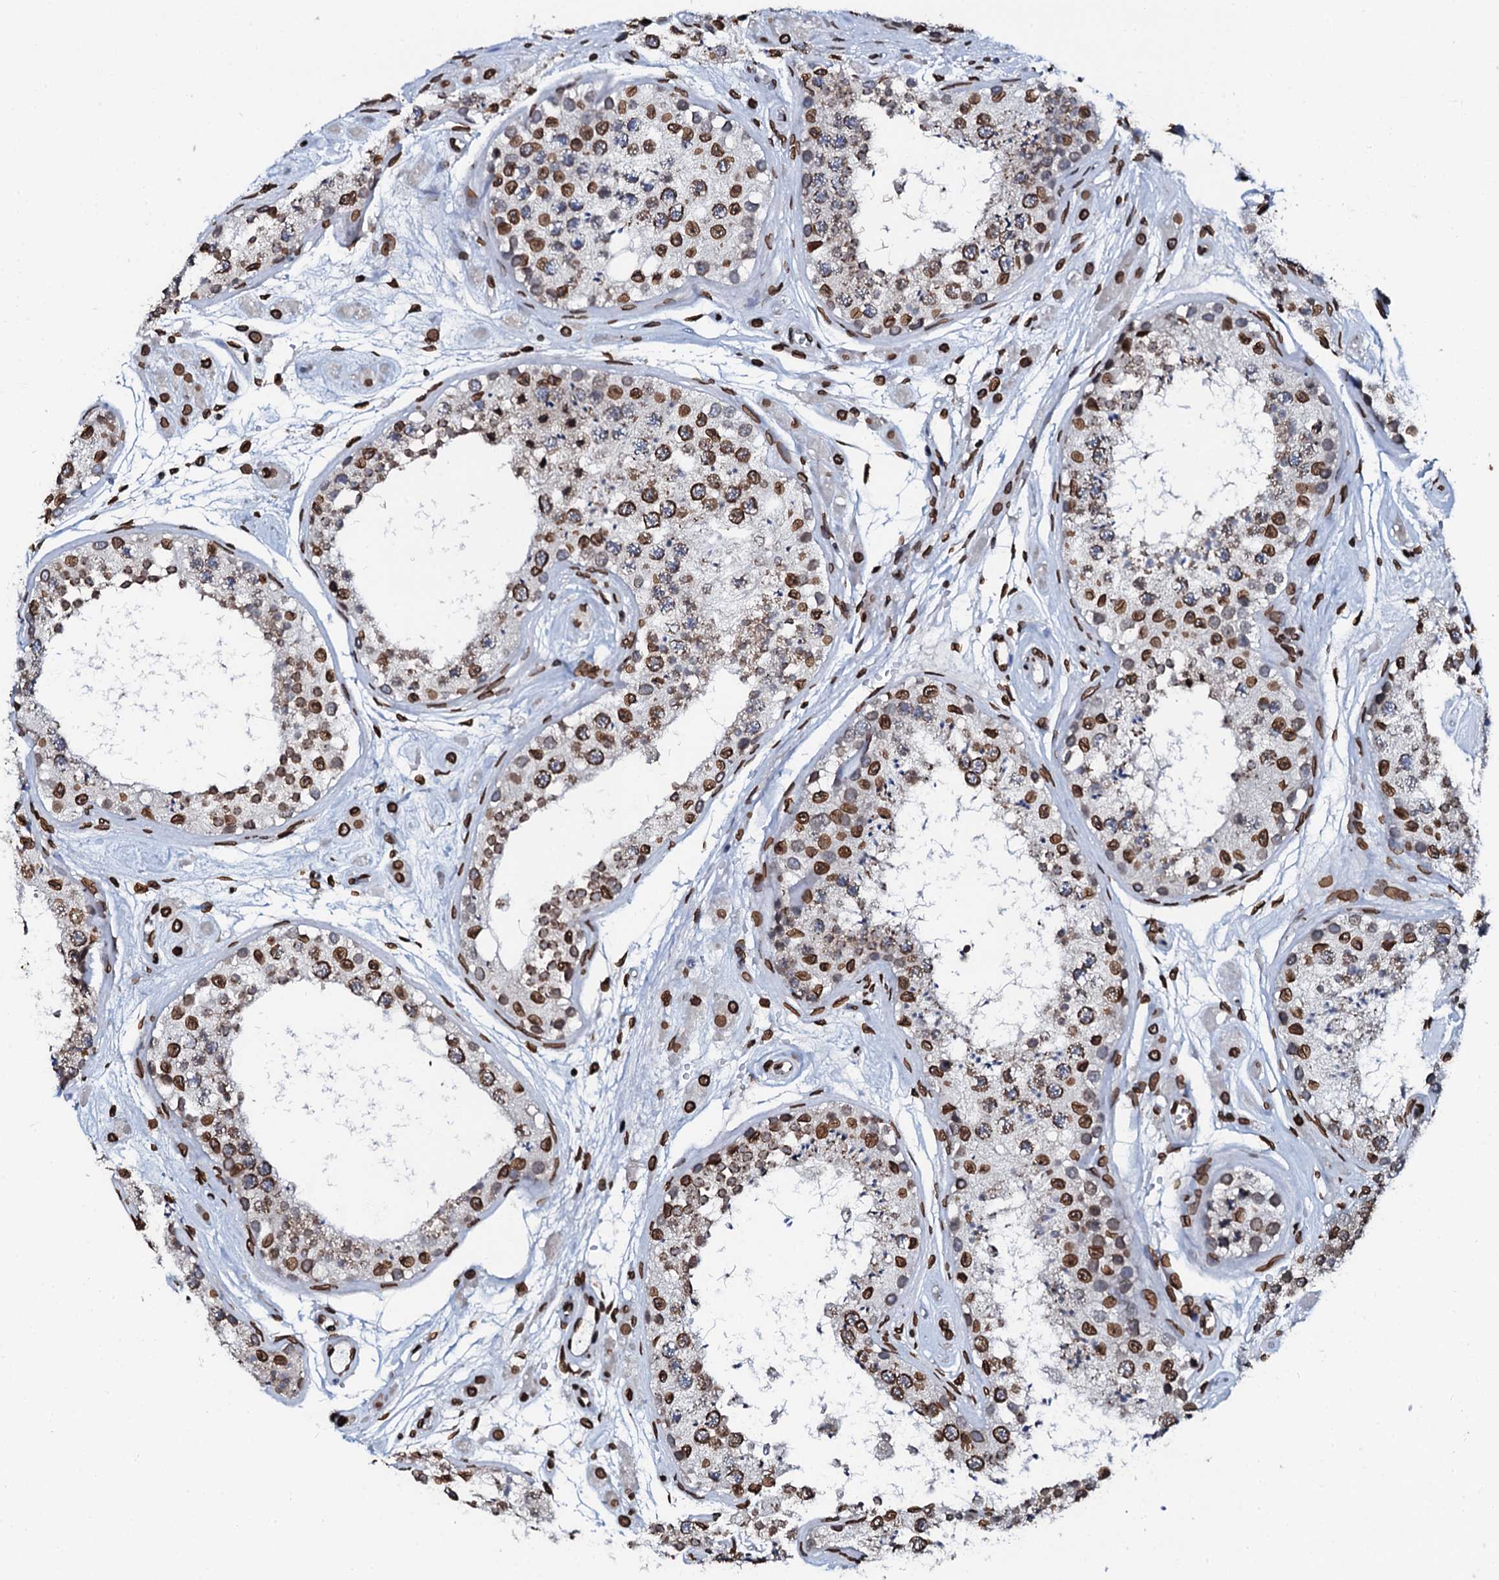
{"staining": {"intensity": "strong", "quantity": ">75%", "location": "cytoplasmic/membranous,nuclear"}, "tissue": "testis", "cell_type": "Cells in seminiferous ducts", "image_type": "normal", "snomed": [{"axis": "morphology", "description": "Normal tissue, NOS"}, {"axis": "topography", "description": "Testis"}], "caption": "Immunohistochemistry micrograph of normal testis: testis stained using immunohistochemistry (IHC) displays high levels of strong protein expression localized specifically in the cytoplasmic/membranous,nuclear of cells in seminiferous ducts, appearing as a cytoplasmic/membranous,nuclear brown color.", "gene": "KATNAL2", "patient": {"sex": "male", "age": 25}}